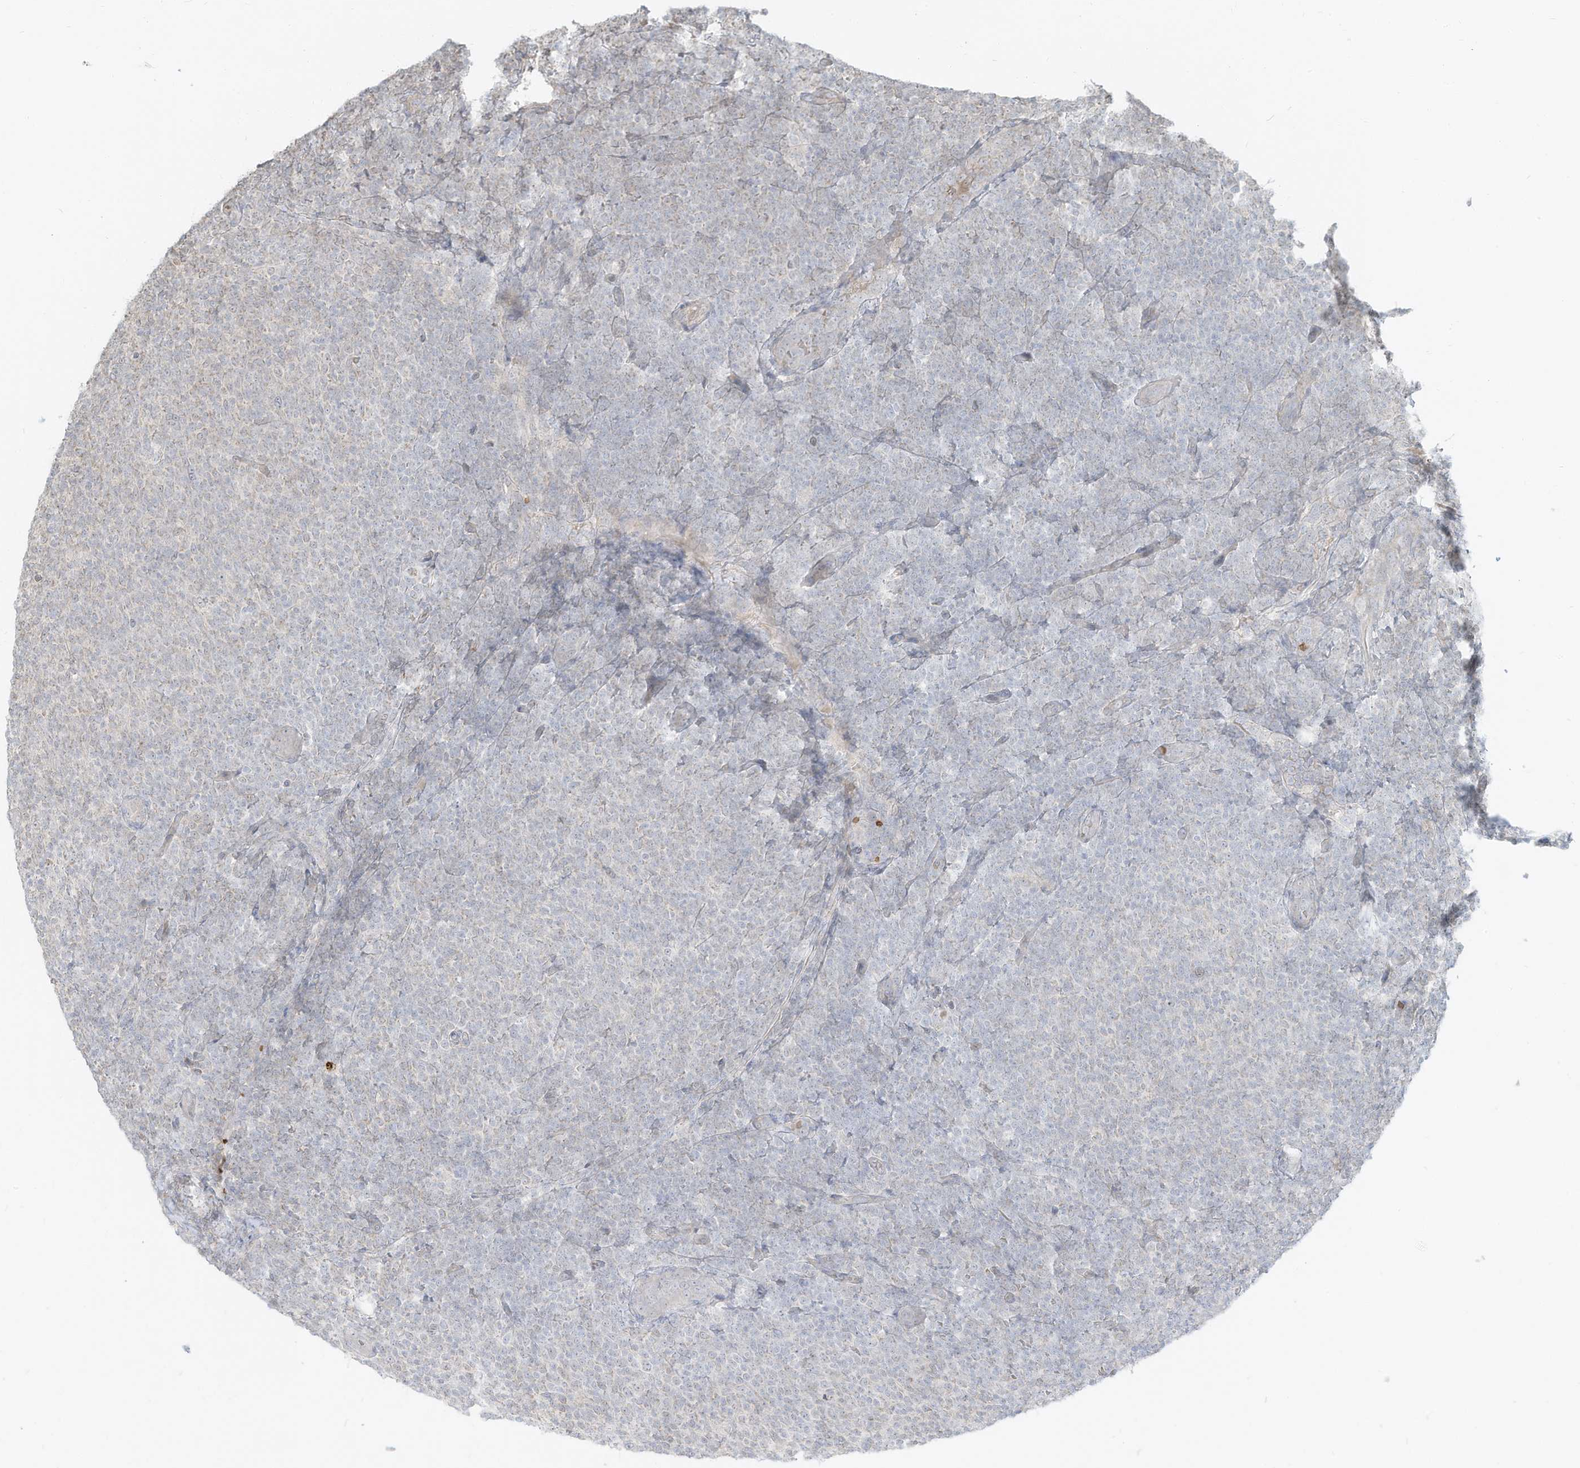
{"staining": {"intensity": "negative", "quantity": "none", "location": "none"}, "tissue": "lymphoma", "cell_type": "Tumor cells", "image_type": "cancer", "snomed": [{"axis": "morphology", "description": "Malignant lymphoma, non-Hodgkin's type, Low grade"}, {"axis": "topography", "description": "Lymph node"}], "caption": "This micrograph is of malignant lymphoma, non-Hodgkin's type (low-grade) stained with IHC to label a protein in brown with the nuclei are counter-stained blue. There is no staining in tumor cells. The staining was performed using DAB (3,3'-diaminobenzidine) to visualize the protein expression in brown, while the nuclei were stained in blue with hematoxylin (Magnification: 20x).", "gene": "OFD1", "patient": {"sex": "male", "age": 66}}